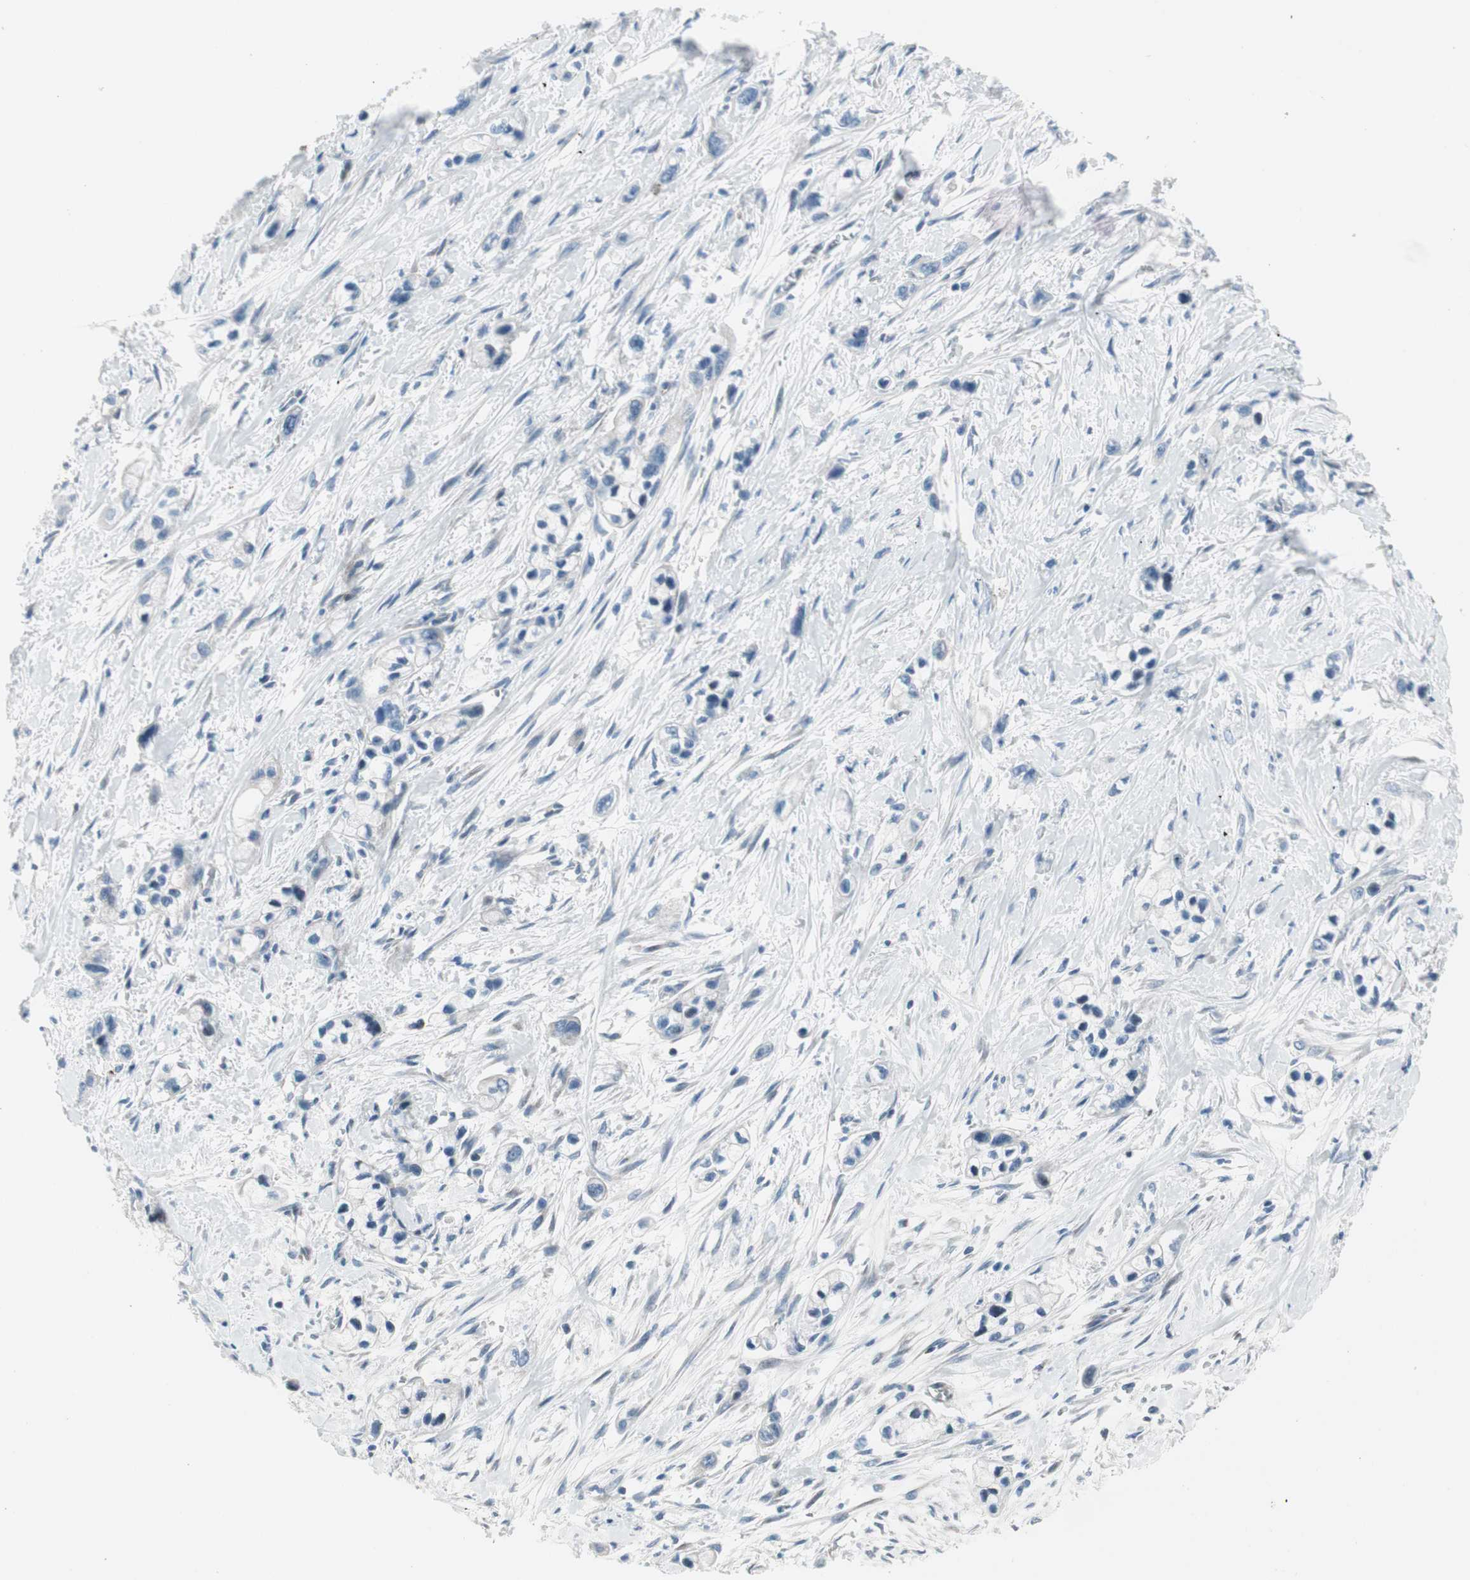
{"staining": {"intensity": "negative", "quantity": "none", "location": "none"}, "tissue": "pancreatic cancer", "cell_type": "Tumor cells", "image_type": "cancer", "snomed": [{"axis": "morphology", "description": "Adenocarcinoma, NOS"}, {"axis": "topography", "description": "Pancreas"}], "caption": "IHC image of human pancreatic adenocarcinoma stained for a protein (brown), which reveals no staining in tumor cells. (DAB immunohistochemistry (IHC), high magnification).", "gene": "PRDX2", "patient": {"sex": "male", "age": 74}}